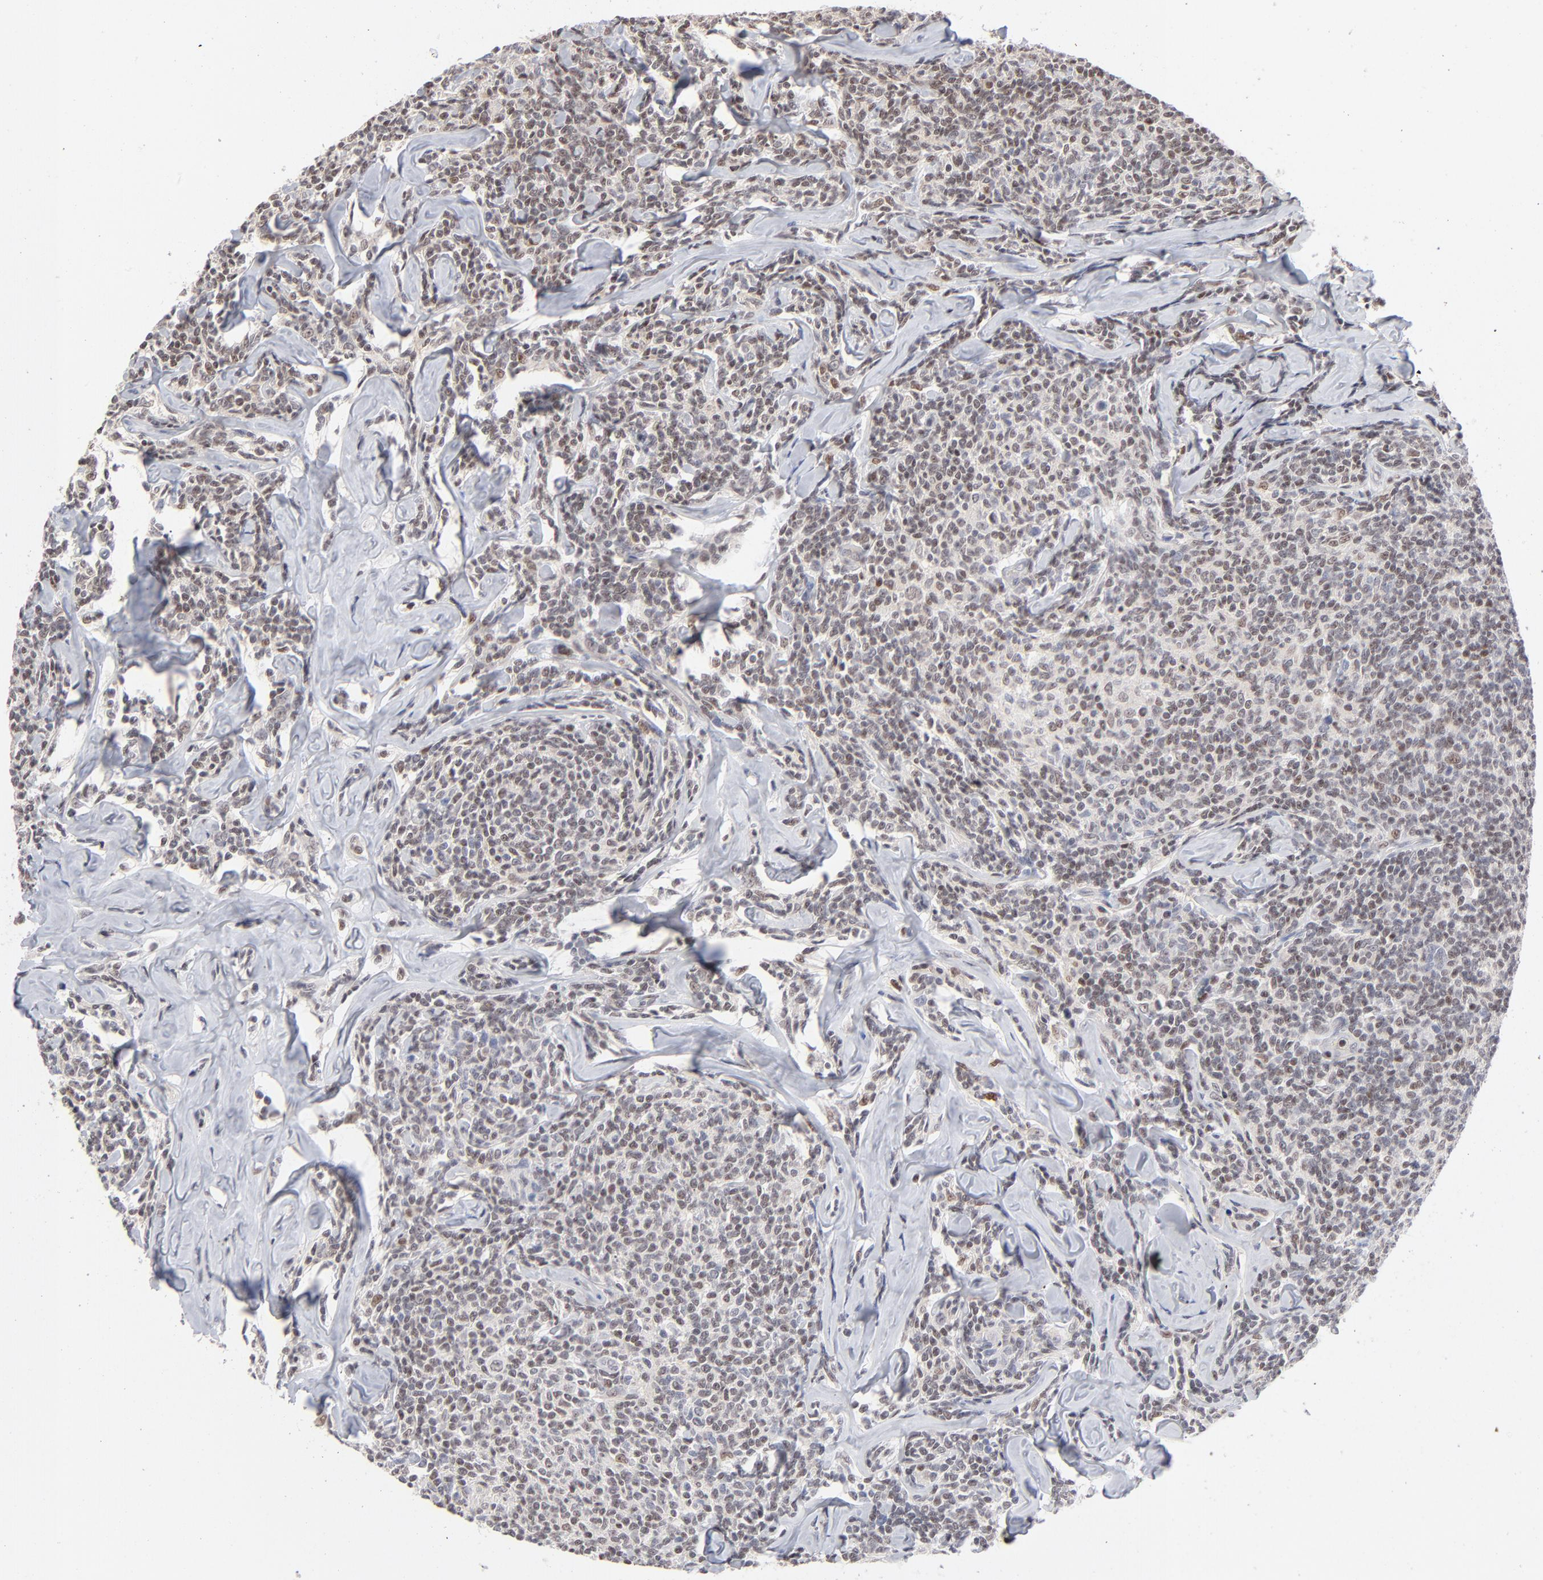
{"staining": {"intensity": "weak", "quantity": ">75%", "location": "nuclear"}, "tissue": "lymphoma", "cell_type": "Tumor cells", "image_type": "cancer", "snomed": [{"axis": "morphology", "description": "Malignant lymphoma, non-Hodgkin's type, Low grade"}, {"axis": "topography", "description": "Lymph node"}], "caption": "Lymphoma stained with a brown dye exhibits weak nuclear positive positivity in approximately >75% of tumor cells.", "gene": "MAX", "patient": {"sex": "female", "age": 56}}